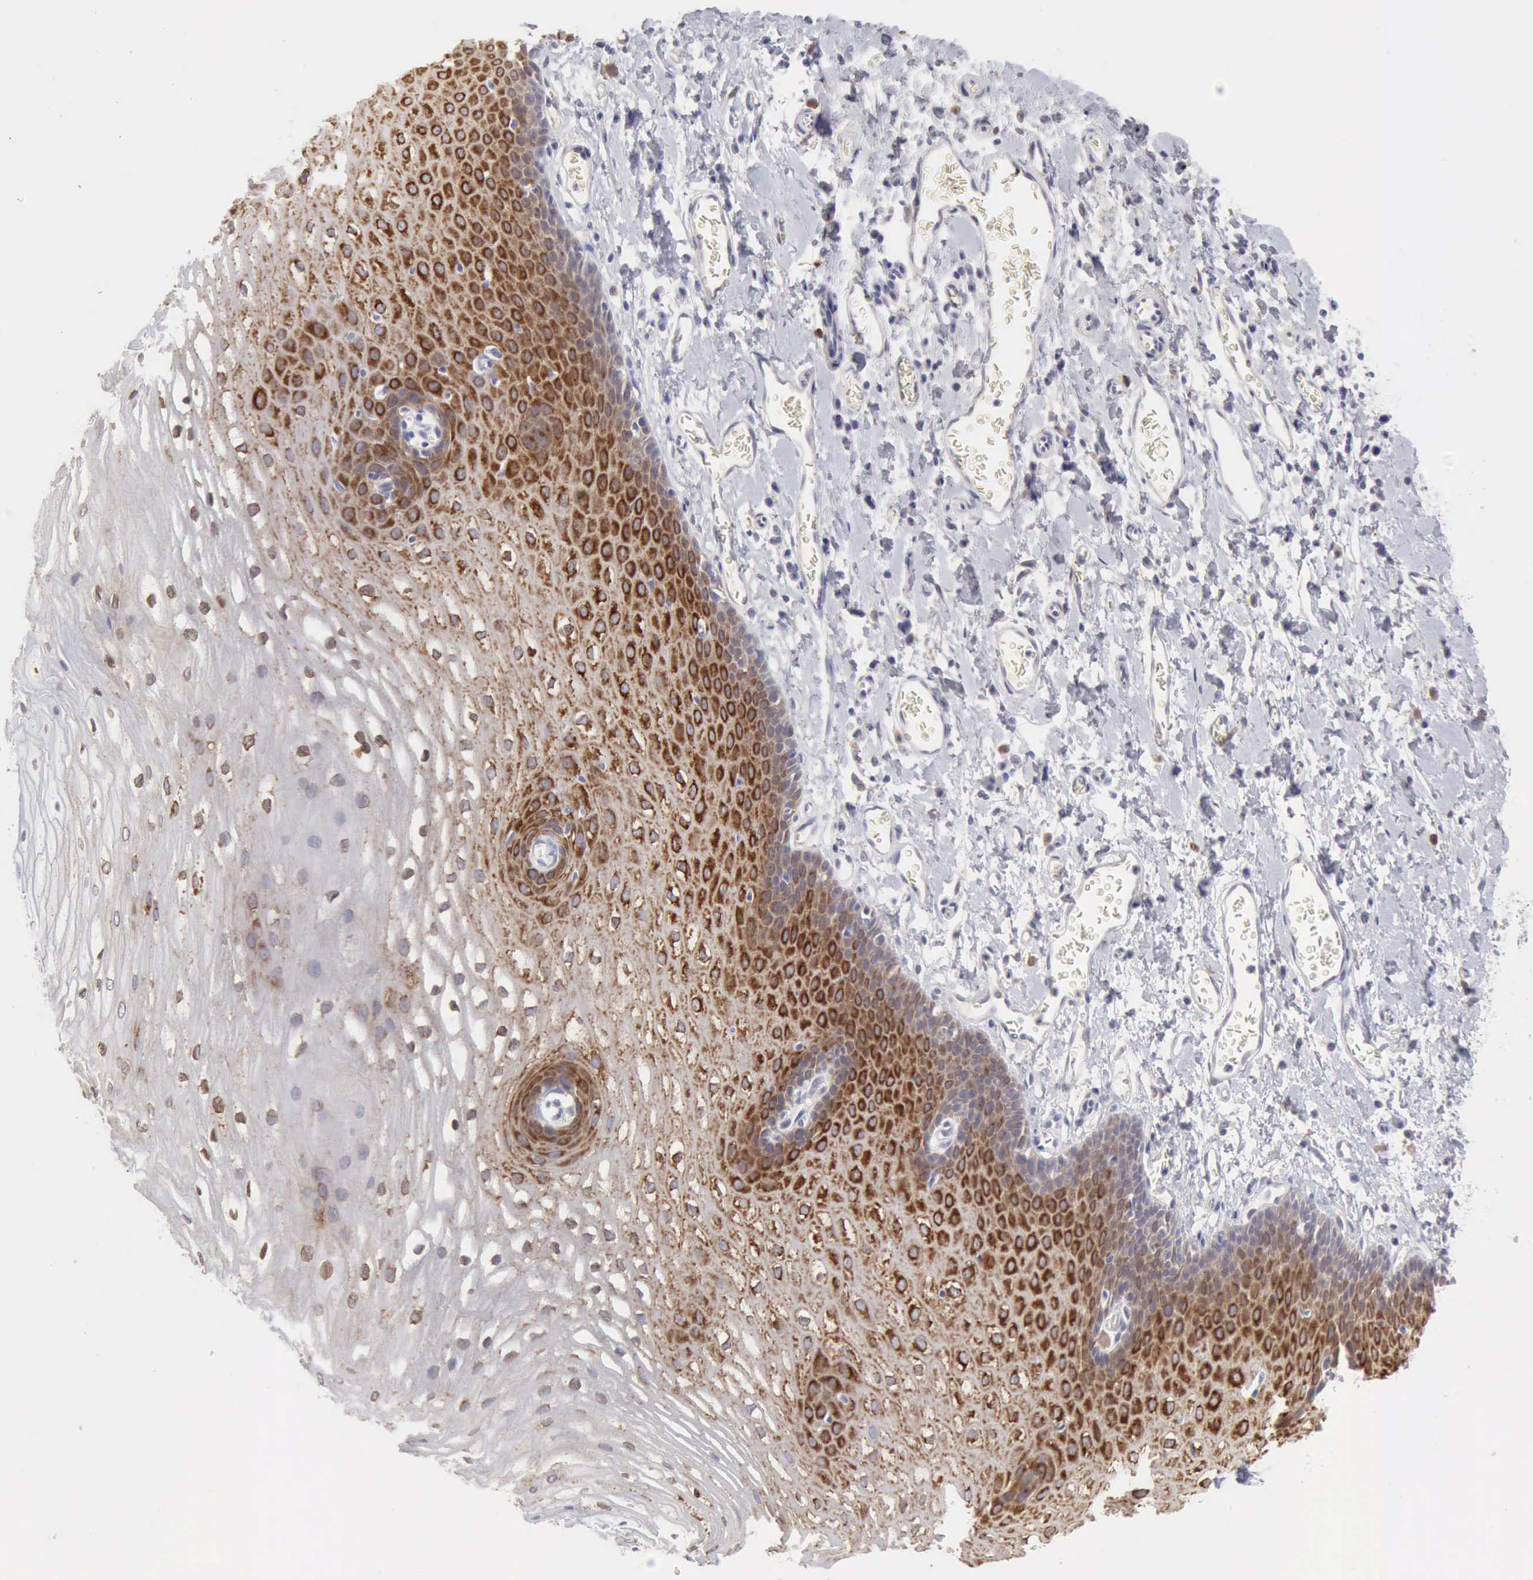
{"staining": {"intensity": "moderate", "quantity": ">75%", "location": "cytoplasmic/membranous"}, "tissue": "esophagus", "cell_type": "Squamous epithelial cells", "image_type": "normal", "snomed": [{"axis": "morphology", "description": "Normal tissue, NOS"}, {"axis": "topography", "description": "Esophagus"}], "caption": "A high-resolution photomicrograph shows immunohistochemistry staining of unremarkable esophagus, which displays moderate cytoplasmic/membranous staining in about >75% of squamous epithelial cells. The protein of interest is shown in brown color, while the nuclei are stained blue.", "gene": "TFRC", "patient": {"sex": "male", "age": 70}}